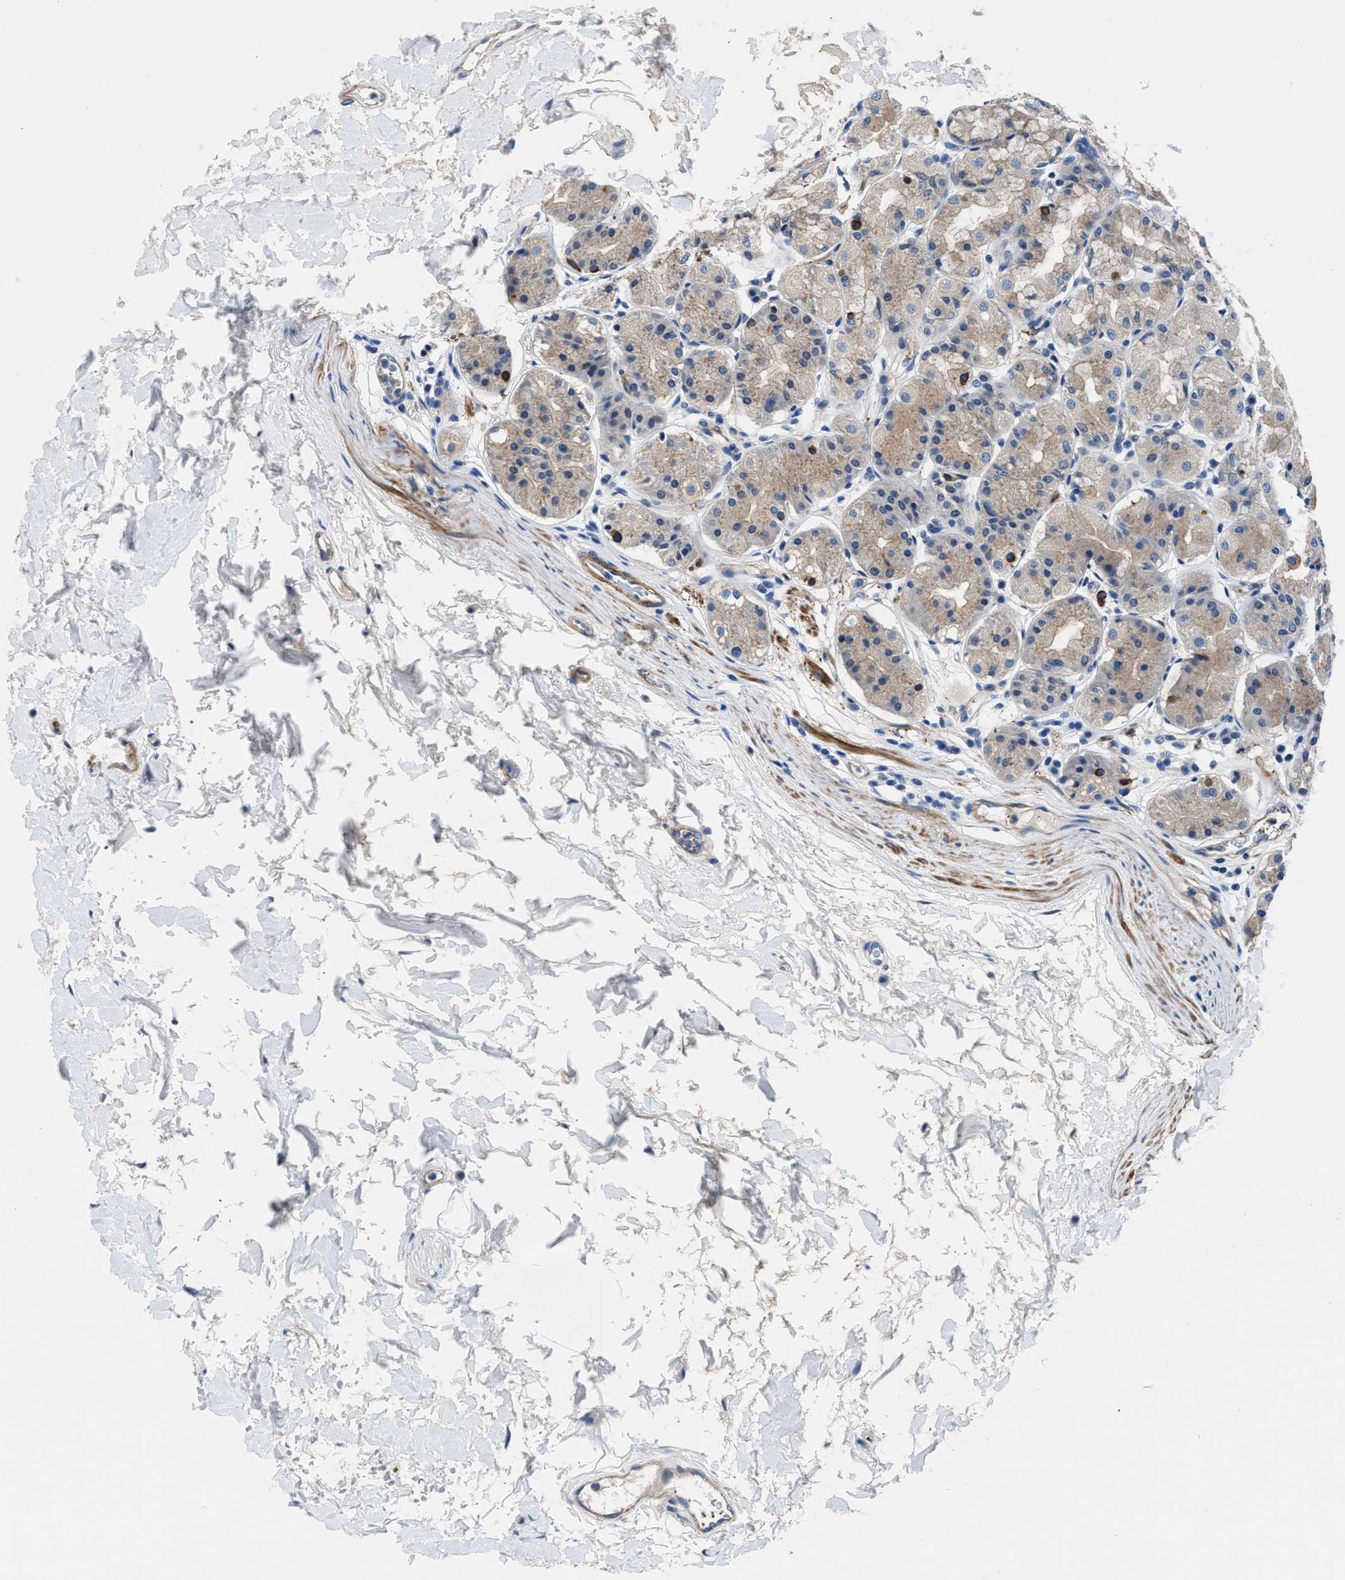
{"staining": {"intensity": "moderate", "quantity": "<25%", "location": "cytoplasmic/membranous"}, "tissue": "stomach", "cell_type": "Glandular cells", "image_type": "normal", "snomed": [{"axis": "morphology", "description": "Normal tissue, NOS"}, {"axis": "topography", "description": "Stomach"}, {"axis": "topography", "description": "Stomach, lower"}], "caption": "Normal stomach shows moderate cytoplasmic/membranous staining in approximately <25% of glandular cells, visualized by immunohistochemistry. The staining was performed using DAB, with brown indicating positive protein expression. Nuclei are stained blue with hematoxylin.", "gene": "PARG", "patient": {"sex": "female", "age": 56}}